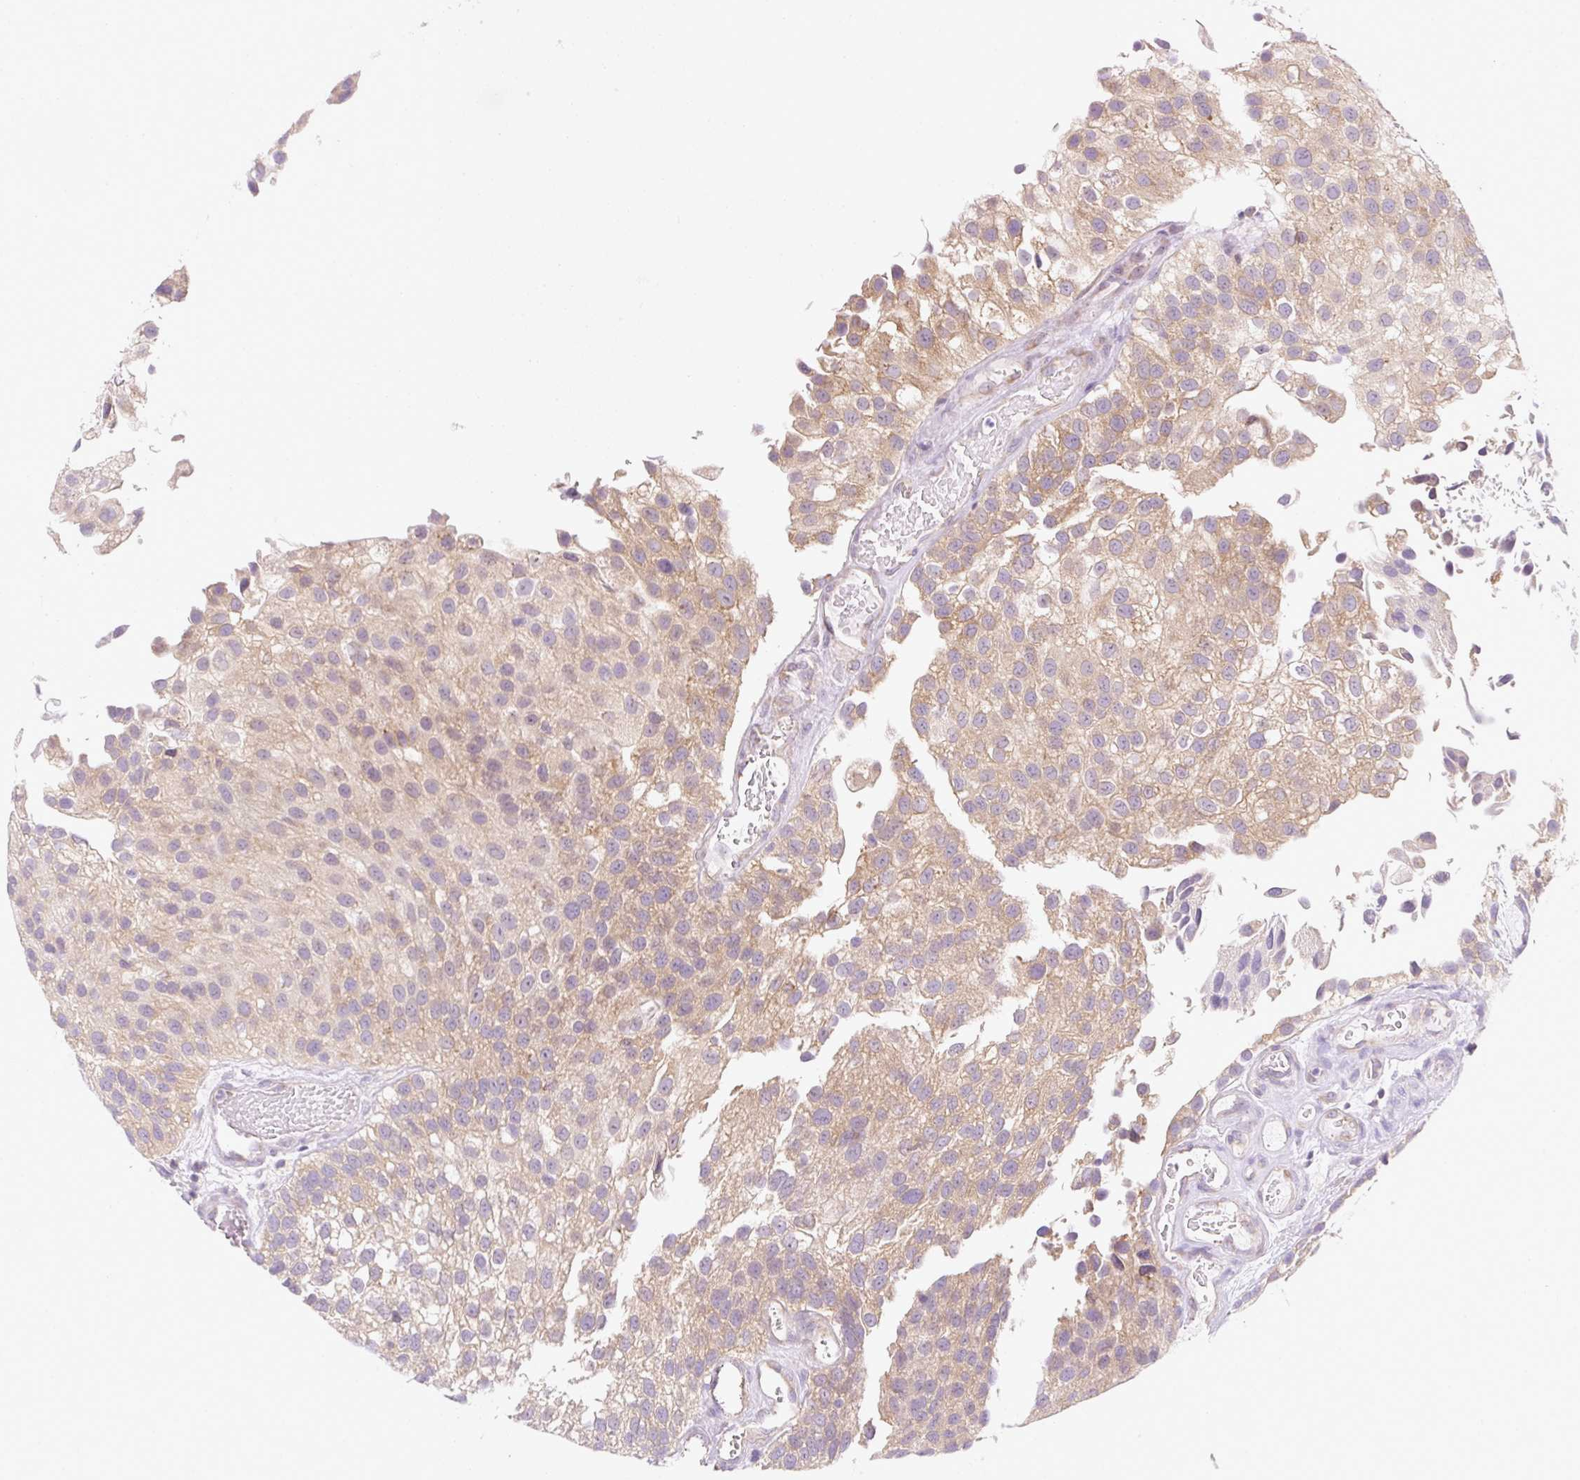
{"staining": {"intensity": "moderate", "quantity": ">75%", "location": "cytoplasmic/membranous"}, "tissue": "urothelial cancer", "cell_type": "Tumor cells", "image_type": "cancer", "snomed": [{"axis": "morphology", "description": "Urothelial carcinoma, NOS"}, {"axis": "topography", "description": "Urinary bladder"}], "caption": "Immunohistochemistry (IHC) photomicrograph of human transitional cell carcinoma stained for a protein (brown), which shows medium levels of moderate cytoplasmic/membranous expression in about >75% of tumor cells.", "gene": "RPL18A", "patient": {"sex": "male", "age": 87}}